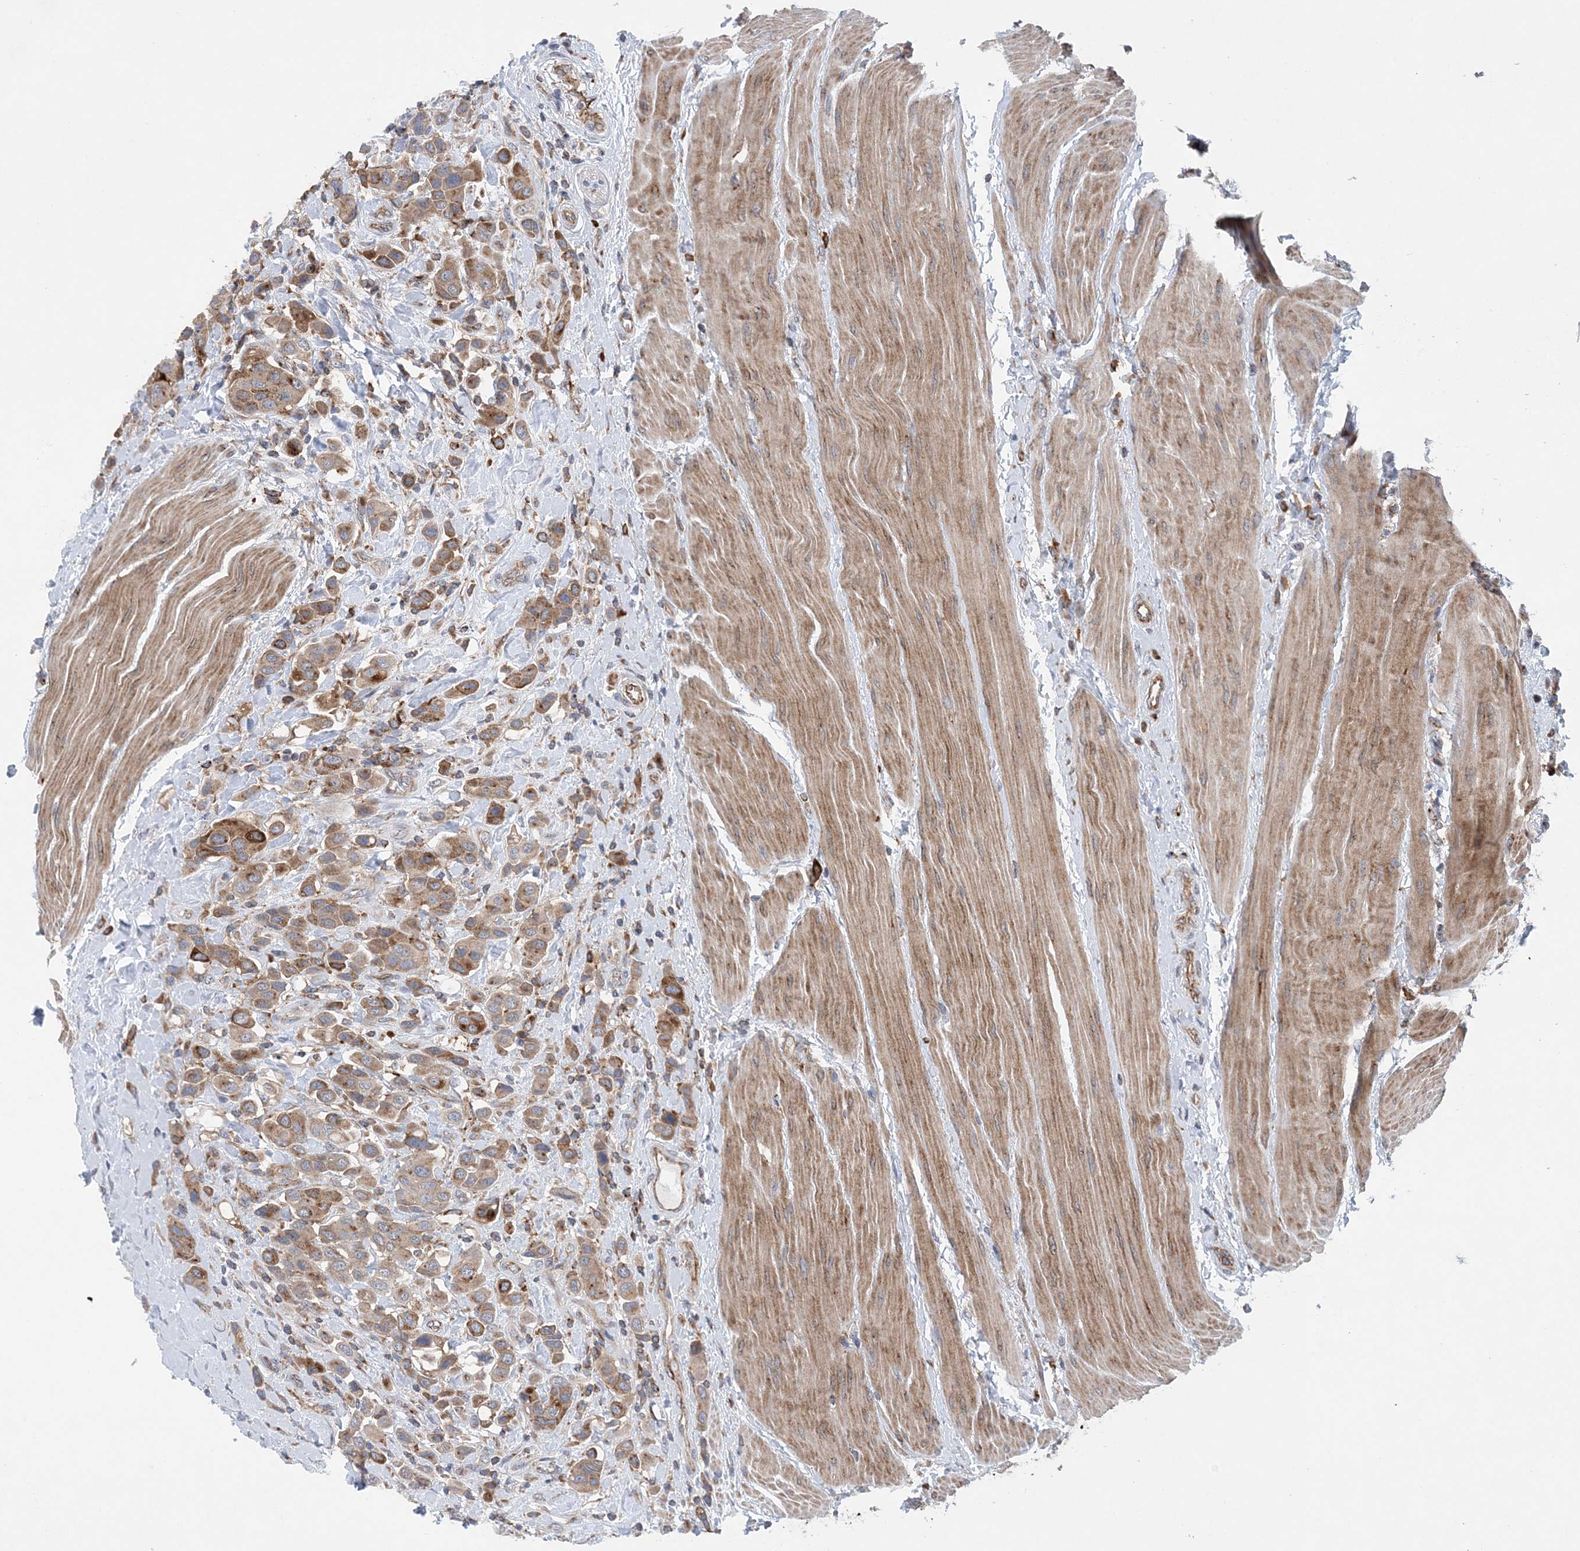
{"staining": {"intensity": "moderate", "quantity": ">75%", "location": "cytoplasmic/membranous"}, "tissue": "urothelial cancer", "cell_type": "Tumor cells", "image_type": "cancer", "snomed": [{"axis": "morphology", "description": "Urothelial carcinoma, High grade"}, {"axis": "topography", "description": "Urinary bladder"}], "caption": "Moderate cytoplasmic/membranous staining for a protein is present in about >75% of tumor cells of urothelial carcinoma (high-grade) using immunohistochemistry (IHC).", "gene": "PTTG1IP", "patient": {"sex": "male", "age": 50}}